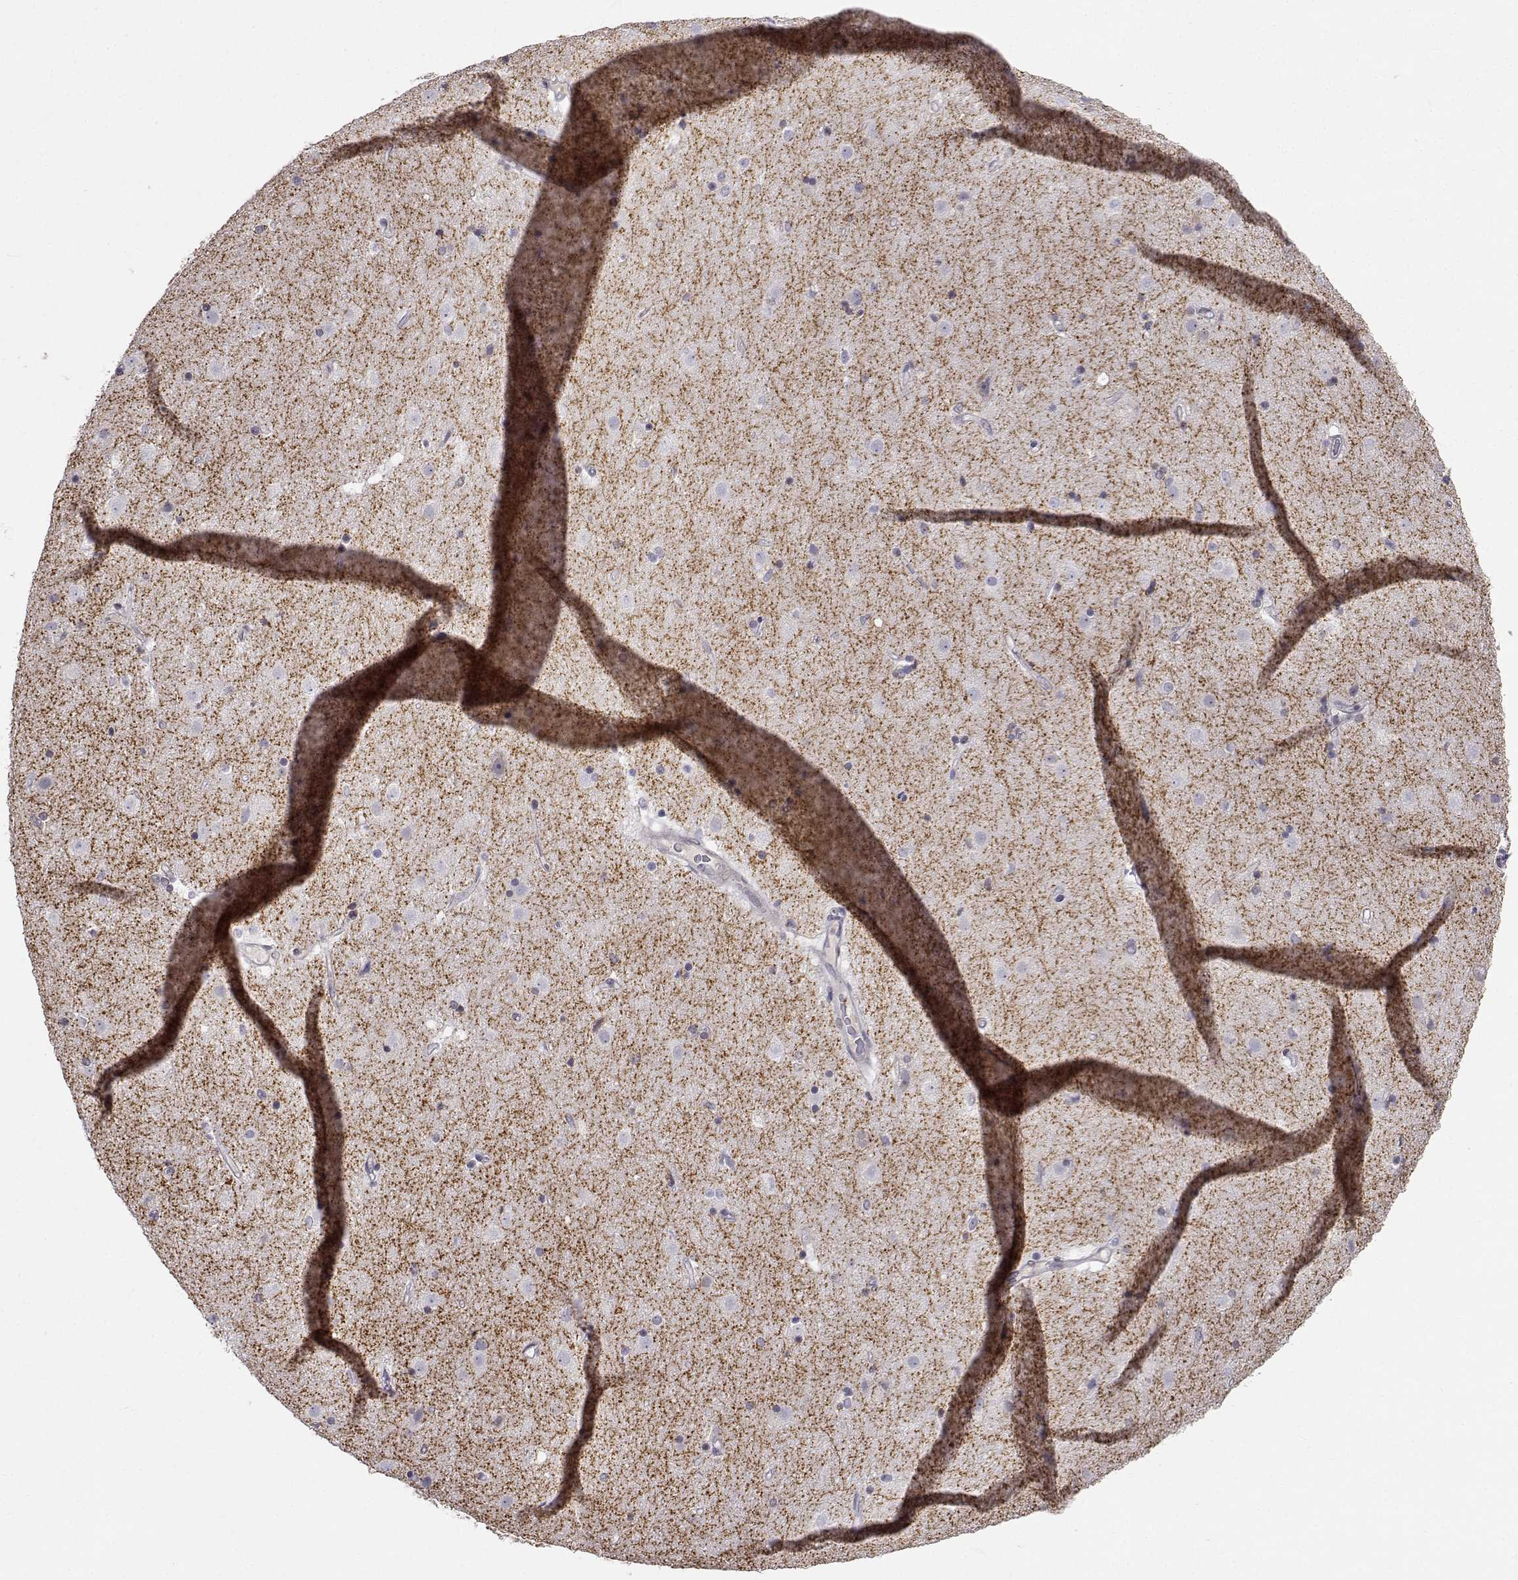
{"staining": {"intensity": "negative", "quantity": "none", "location": "none"}, "tissue": "caudate", "cell_type": "Glial cells", "image_type": "normal", "snomed": [{"axis": "morphology", "description": "Normal tissue, NOS"}, {"axis": "topography", "description": "Lateral ventricle wall"}], "caption": "An image of human caudate is negative for staining in glial cells. Brightfield microscopy of immunohistochemistry (IHC) stained with DAB (brown) and hematoxylin (blue), captured at high magnification.", "gene": "SLC6A3", "patient": {"sex": "female", "age": 71}}